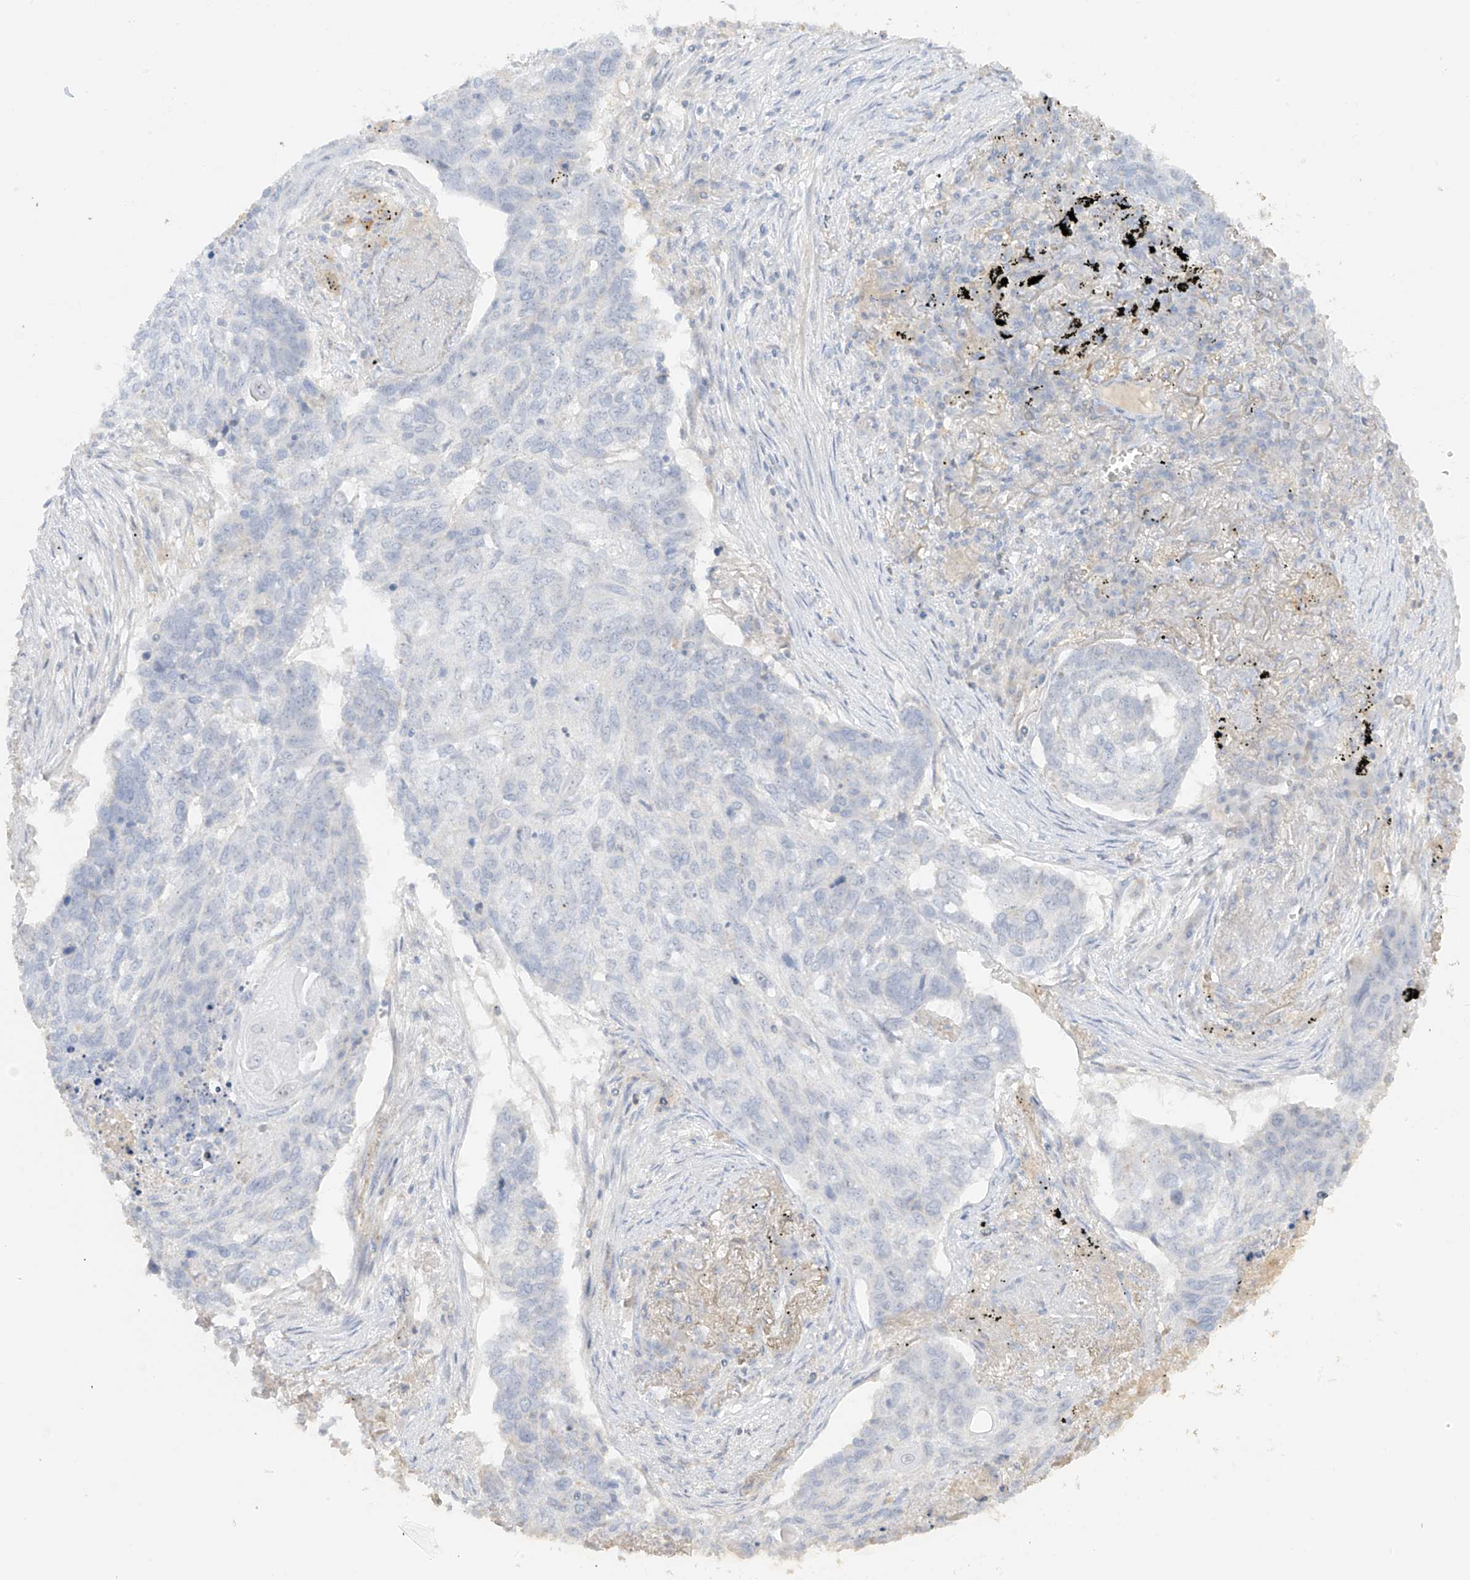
{"staining": {"intensity": "negative", "quantity": "none", "location": "none"}, "tissue": "lung cancer", "cell_type": "Tumor cells", "image_type": "cancer", "snomed": [{"axis": "morphology", "description": "Squamous cell carcinoma, NOS"}, {"axis": "topography", "description": "Lung"}], "caption": "High power microscopy micrograph of an immunohistochemistry (IHC) photomicrograph of lung cancer (squamous cell carcinoma), revealing no significant expression in tumor cells.", "gene": "ZBTB41", "patient": {"sex": "female", "age": 63}}